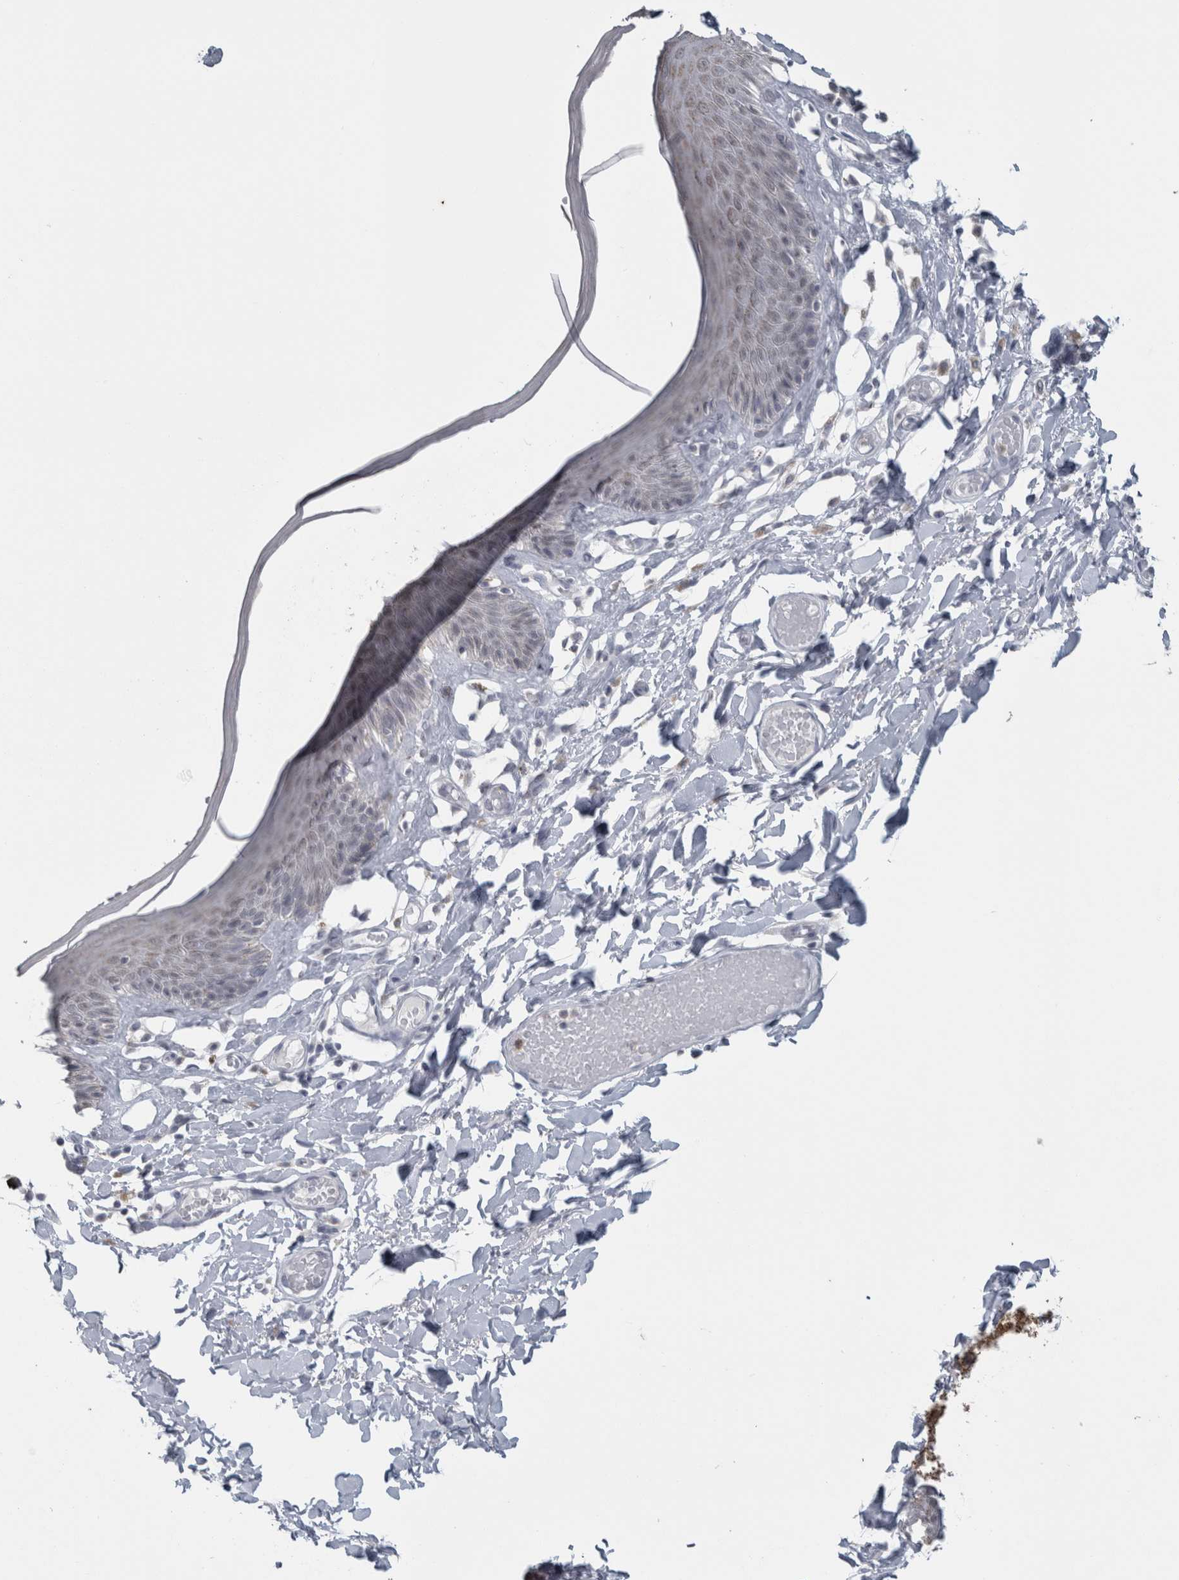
{"staining": {"intensity": "negative", "quantity": "none", "location": "none"}, "tissue": "skin", "cell_type": "Epidermal cells", "image_type": "normal", "snomed": [{"axis": "morphology", "description": "Normal tissue, NOS"}, {"axis": "topography", "description": "Vulva"}], "caption": "Immunohistochemistry image of benign human skin stained for a protein (brown), which demonstrates no expression in epidermal cells.", "gene": "PLIN1", "patient": {"sex": "female", "age": 73}}